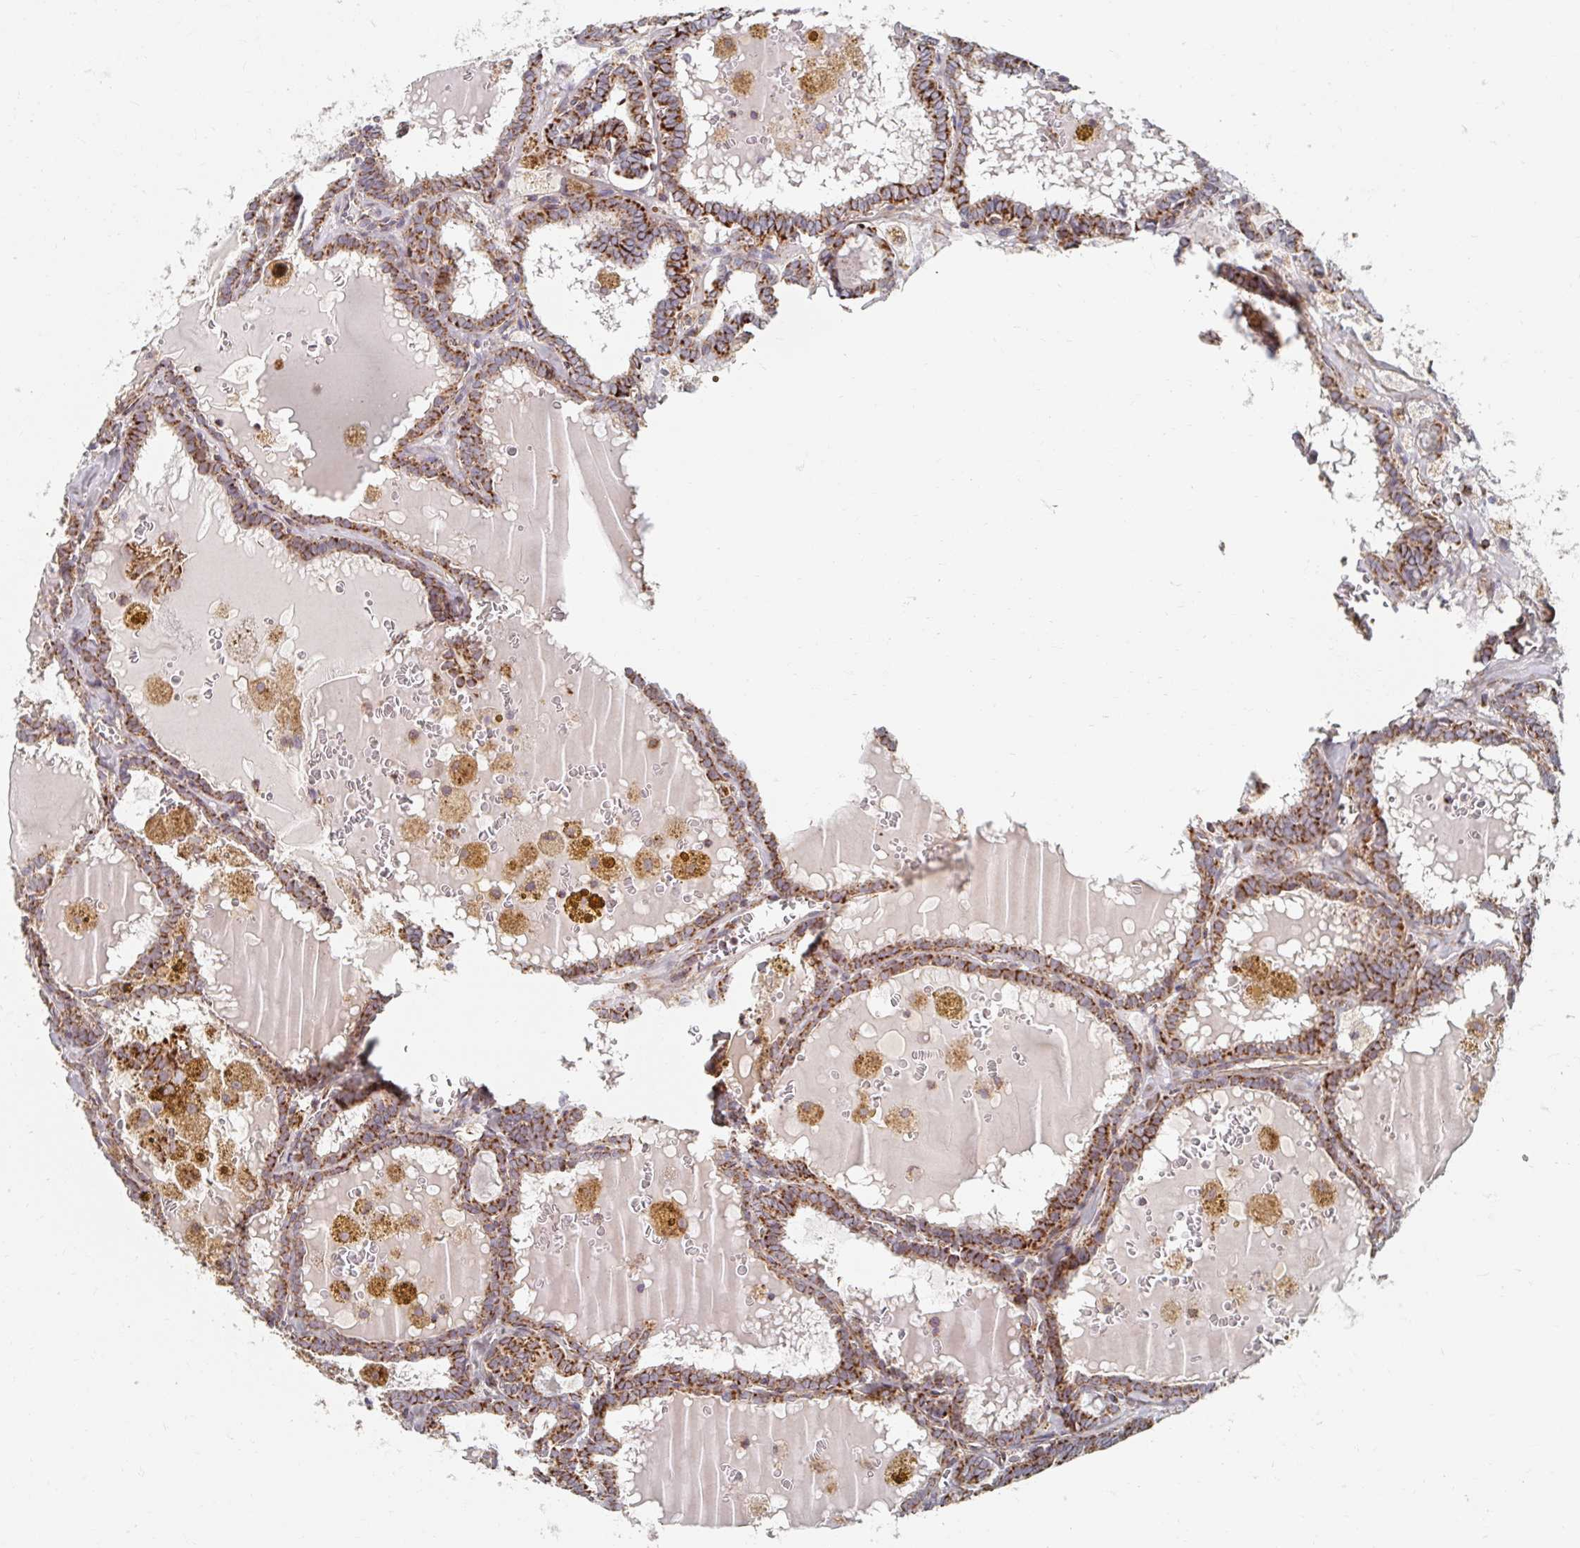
{"staining": {"intensity": "moderate", "quantity": ">75%", "location": "cytoplasmic/membranous"}, "tissue": "thyroid cancer", "cell_type": "Tumor cells", "image_type": "cancer", "snomed": [{"axis": "morphology", "description": "Papillary adenocarcinoma, NOS"}, {"axis": "topography", "description": "Thyroid gland"}], "caption": "Thyroid cancer (papillary adenocarcinoma) stained for a protein (brown) demonstrates moderate cytoplasmic/membranous positive staining in about >75% of tumor cells.", "gene": "MAVS", "patient": {"sex": "female", "age": 39}}